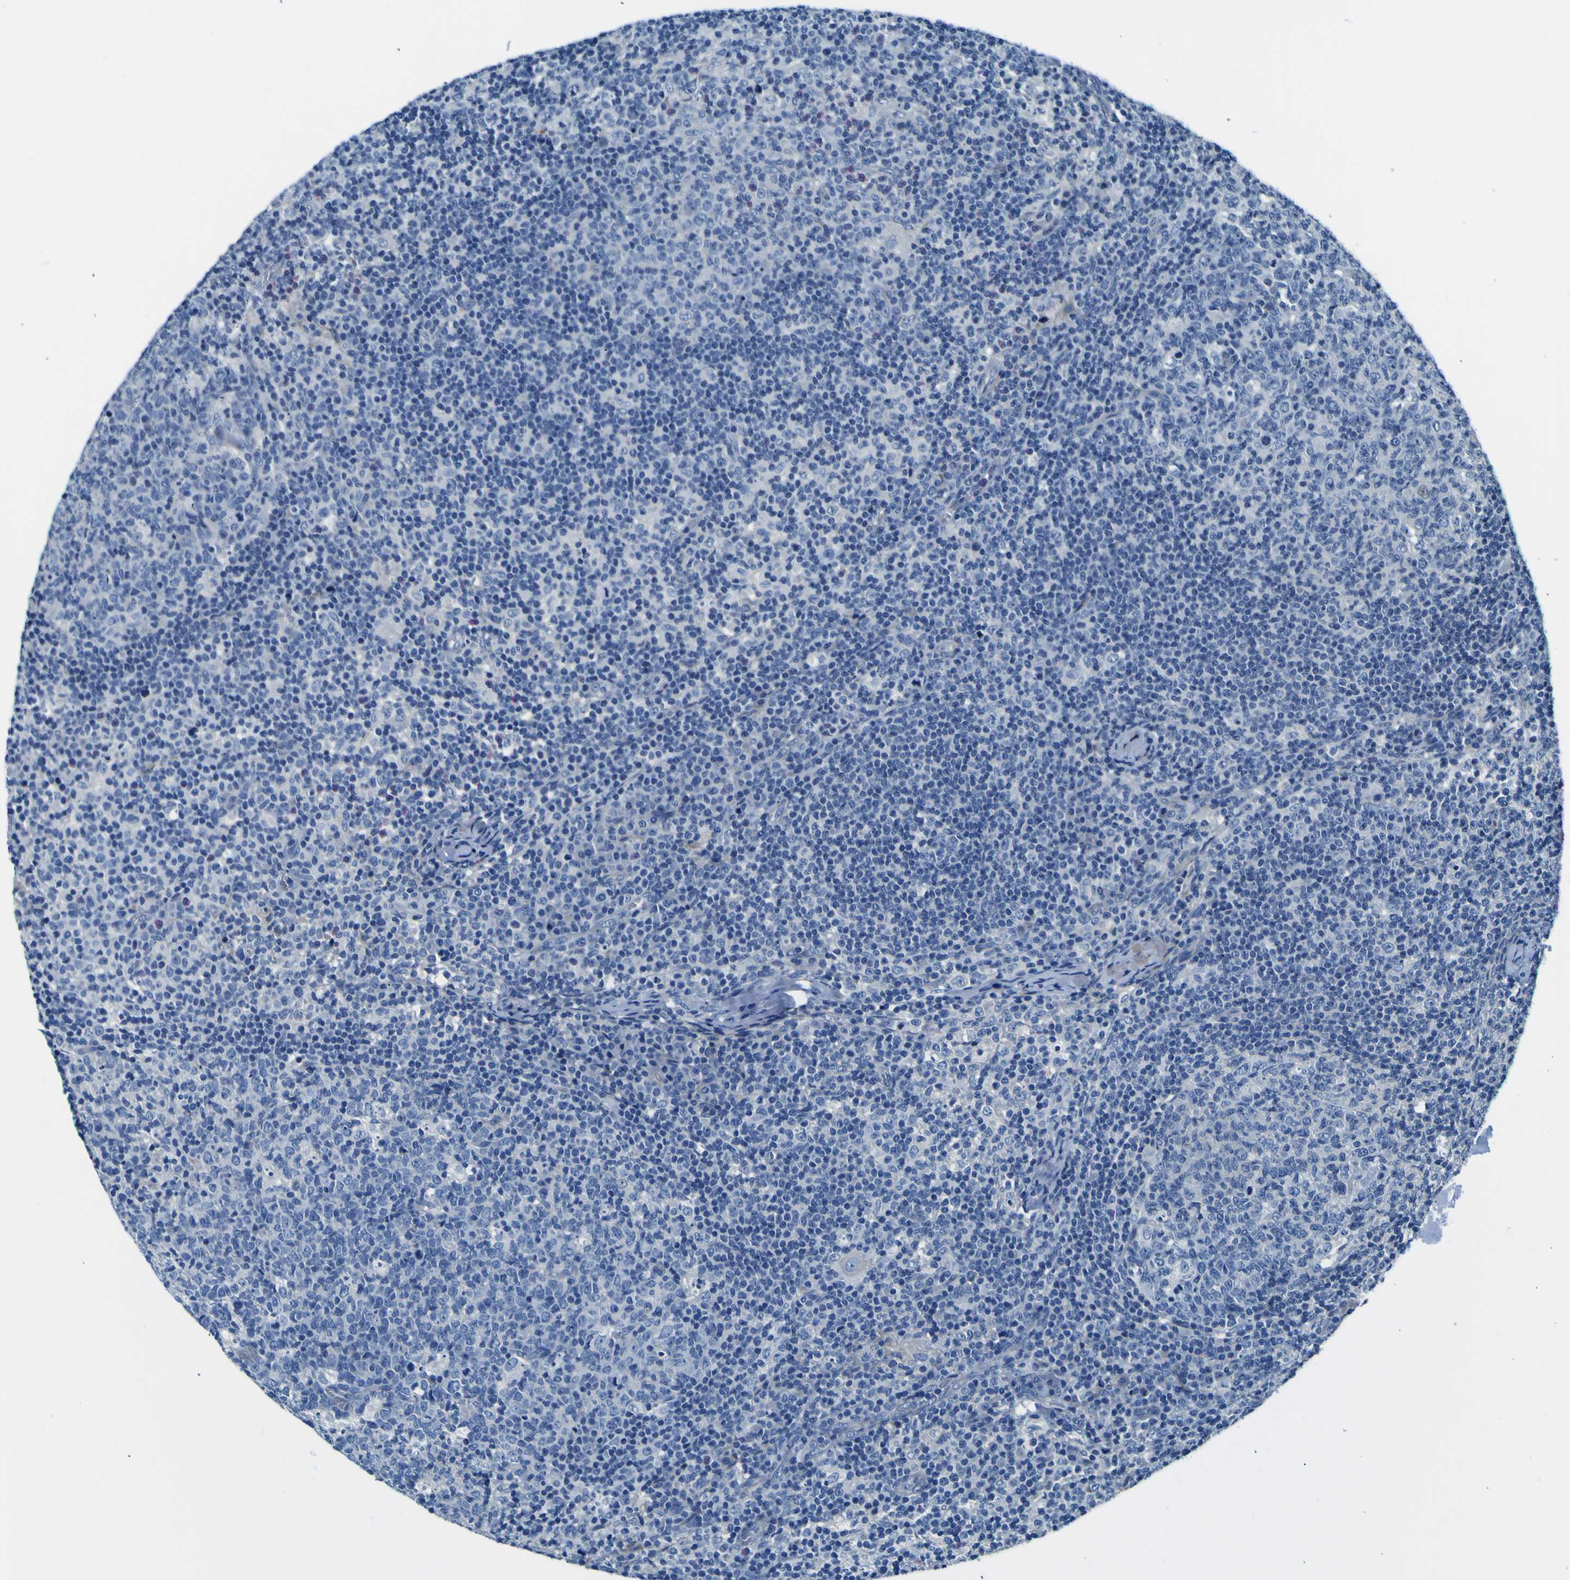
{"staining": {"intensity": "negative", "quantity": "none", "location": "none"}, "tissue": "lymph node", "cell_type": "Germinal center cells", "image_type": "normal", "snomed": [{"axis": "morphology", "description": "Normal tissue, NOS"}, {"axis": "morphology", "description": "Inflammation, NOS"}, {"axis": "topography", "description": "Lymph node"}], "caption": "Lymph node stained for a protein using IHC reveals no expression germinal center cells.", "gene": "ADGRA2", "patient": {"sex": "male", "age": 55}}